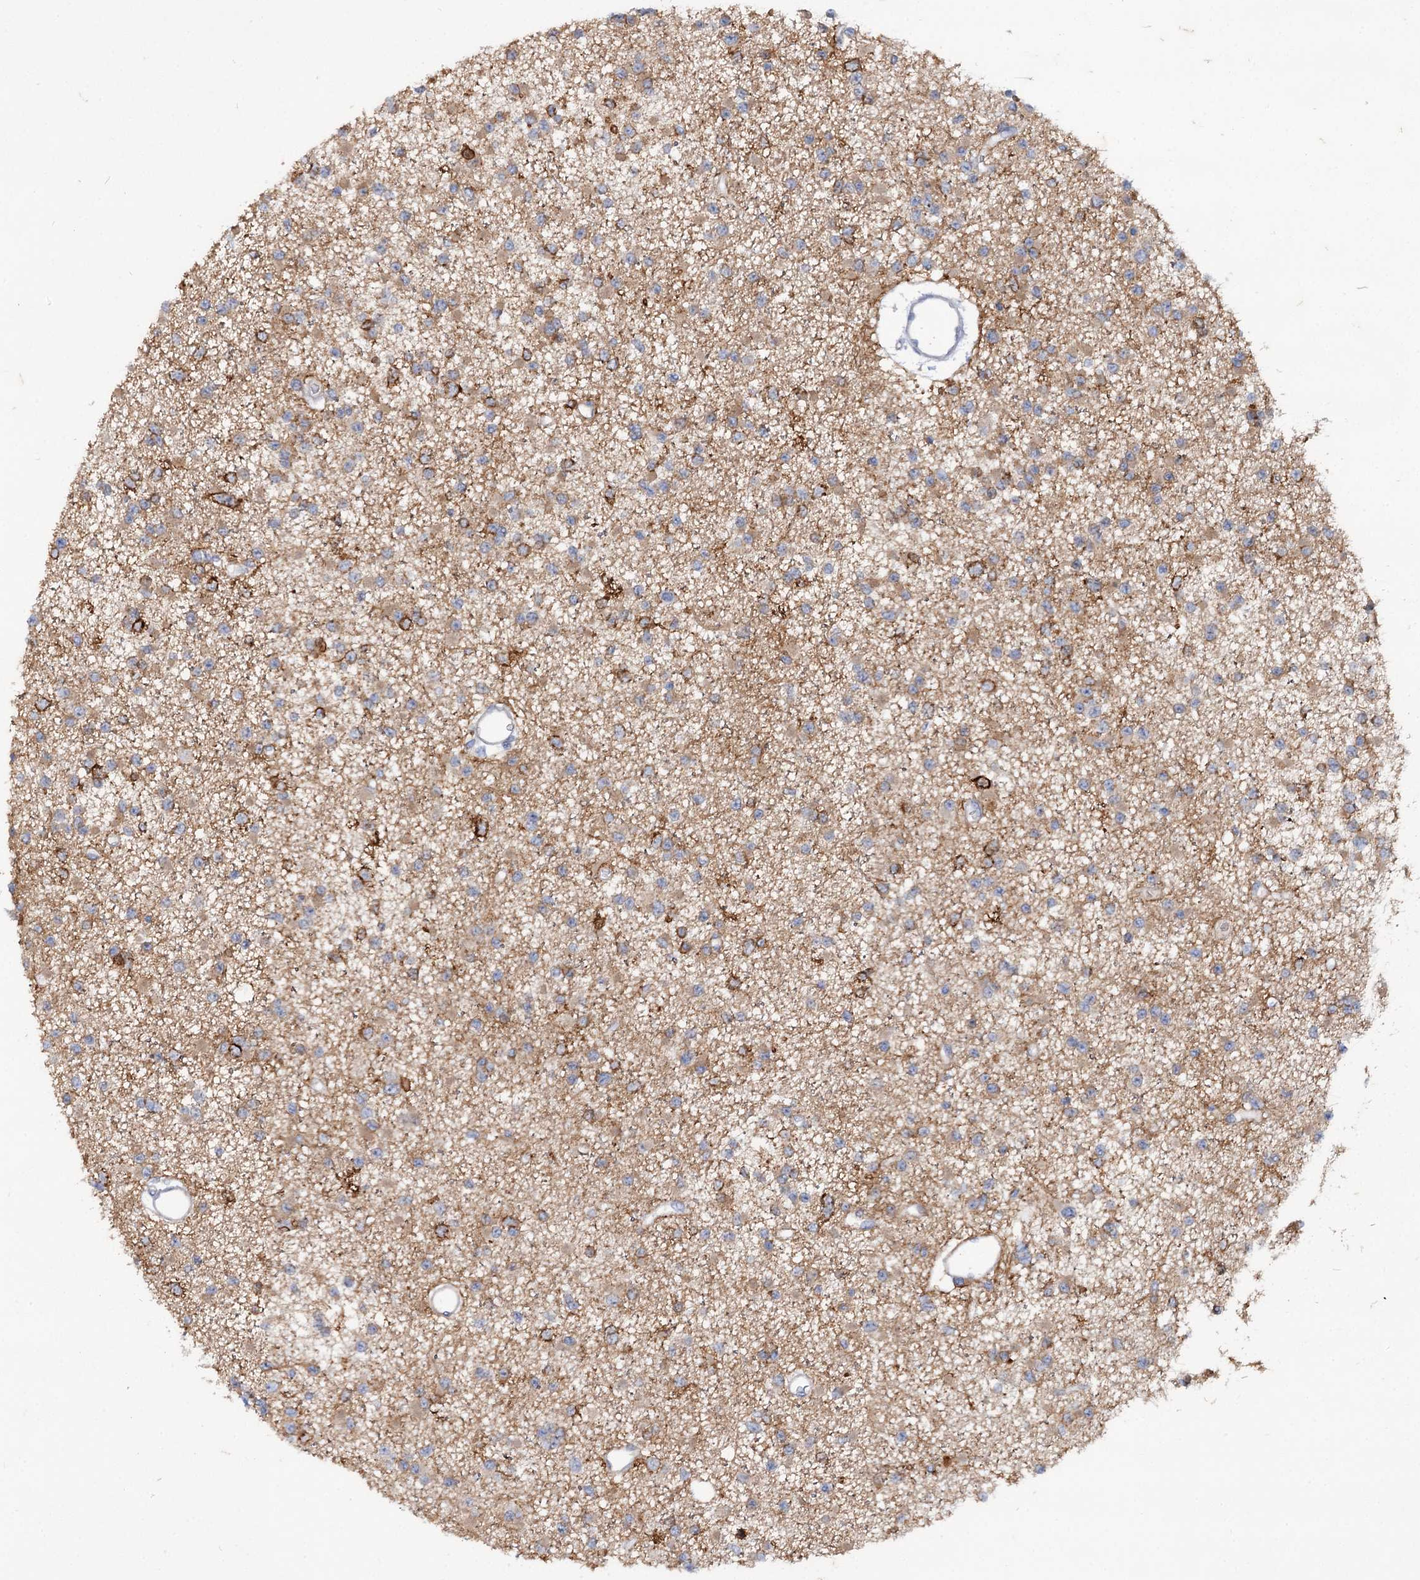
{"staining": {"intensity": "moderate", "quantity": "25%-75%", "location": "cytoplasmic/membranous"}, "tissue": "glioma", "cell_type": "Tumor cells", "image_type": "cancer", "snomed": [{"axis": "morphology", "description": "Glioma, malignant, Low grade"}, {"axis": "topography", "description": "Brain"}], "caption": "This photomicrograph displays IHC staining of human glioma, with medium moderate cytoplasmic/membranous staining in approximately 25%-75% of tumor cells.", "gene": "MID1IP1", "patient": {"sex": "female", "age": 22}}